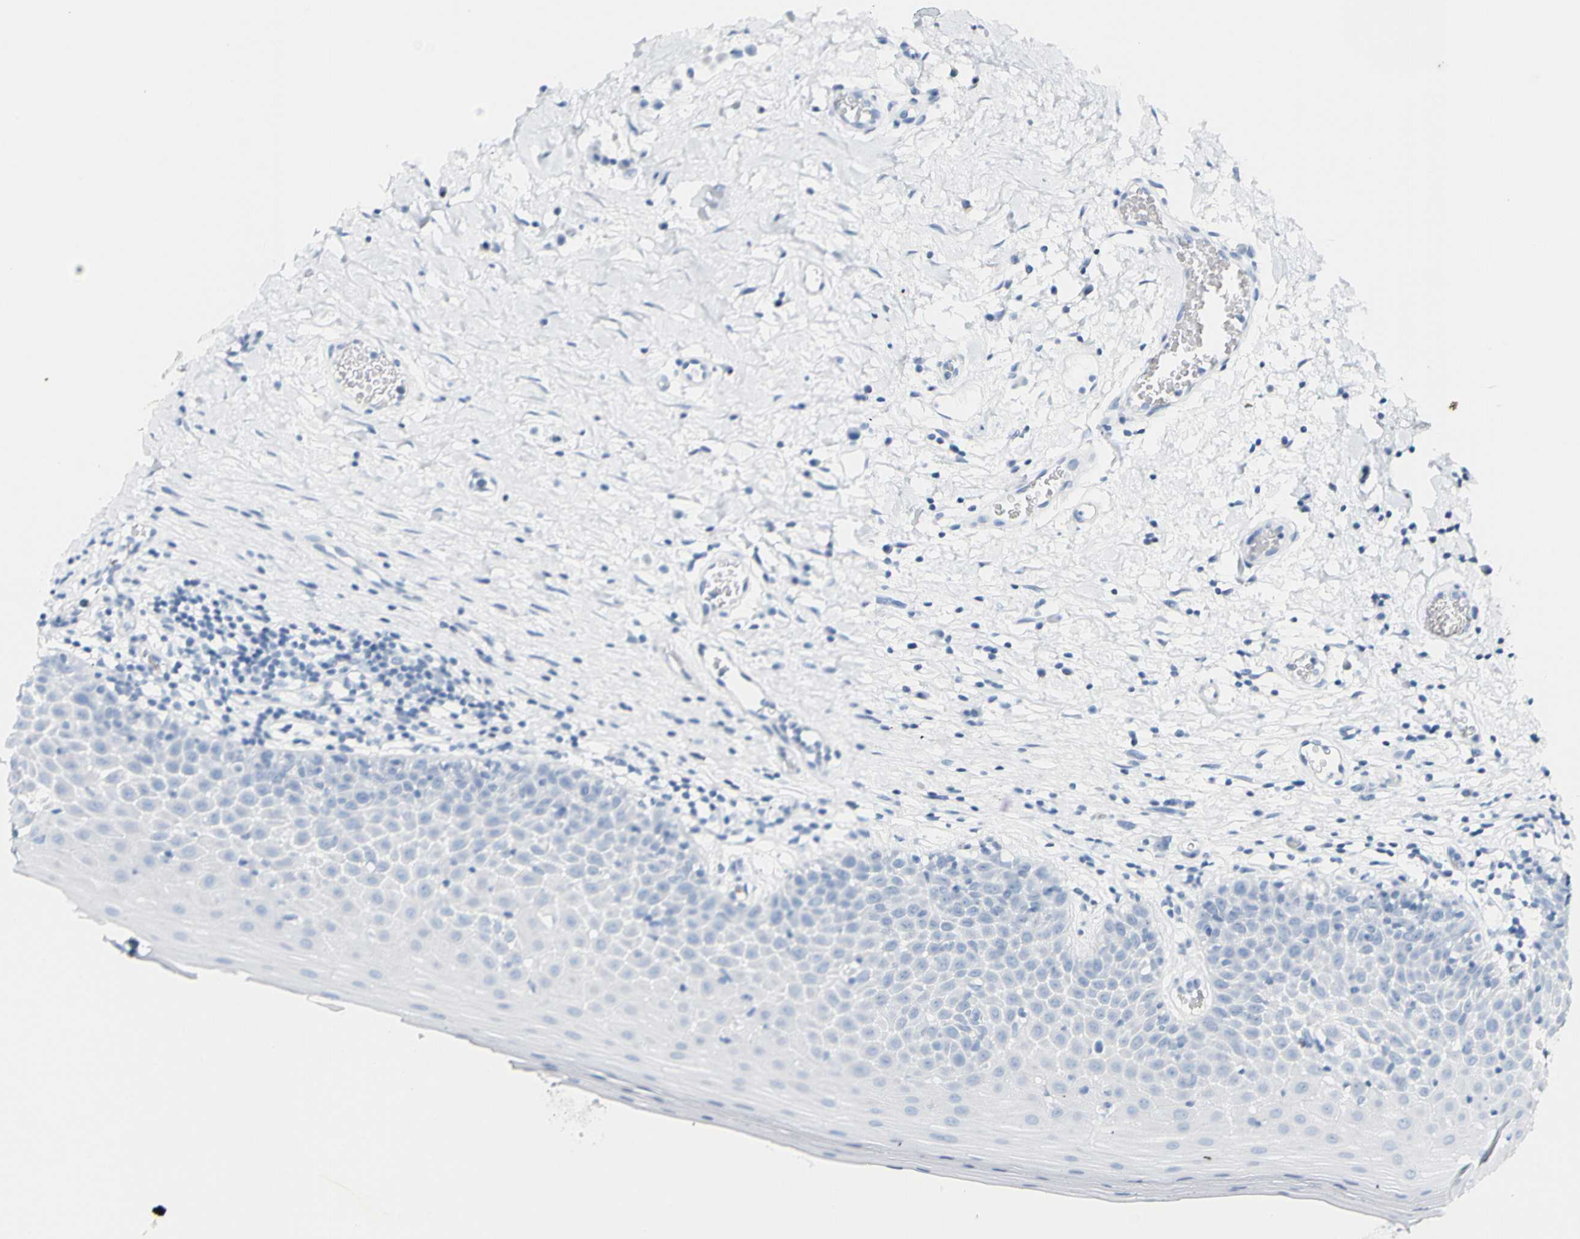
{"staining": {"intensity": "negative", "quantity": "none", "location": "none"}, "tissue": "oral mucosa", "cell_type": "Squamous epithelial cells", "image_type": "normal", "snomed": [{"axis": "morphology", "description": "Normal tissue, NOS"}, {"axis": "topography", "description": "Skeletal muscle"}, {"axis": "topography", "description": "Oral tissue"}], "caption": "An immunohistochemistry (IHC) photomicrograph of normal oral mucosa is shown. There is no staining in squamous epithelial cells of oral mucosa. (DAB (3,3'-diaminobenzidine) immunohistochemistry with hematoxylin counter stain).", "gene": "OPN1SW", "patient": {"sex": "male", "age": 58}}